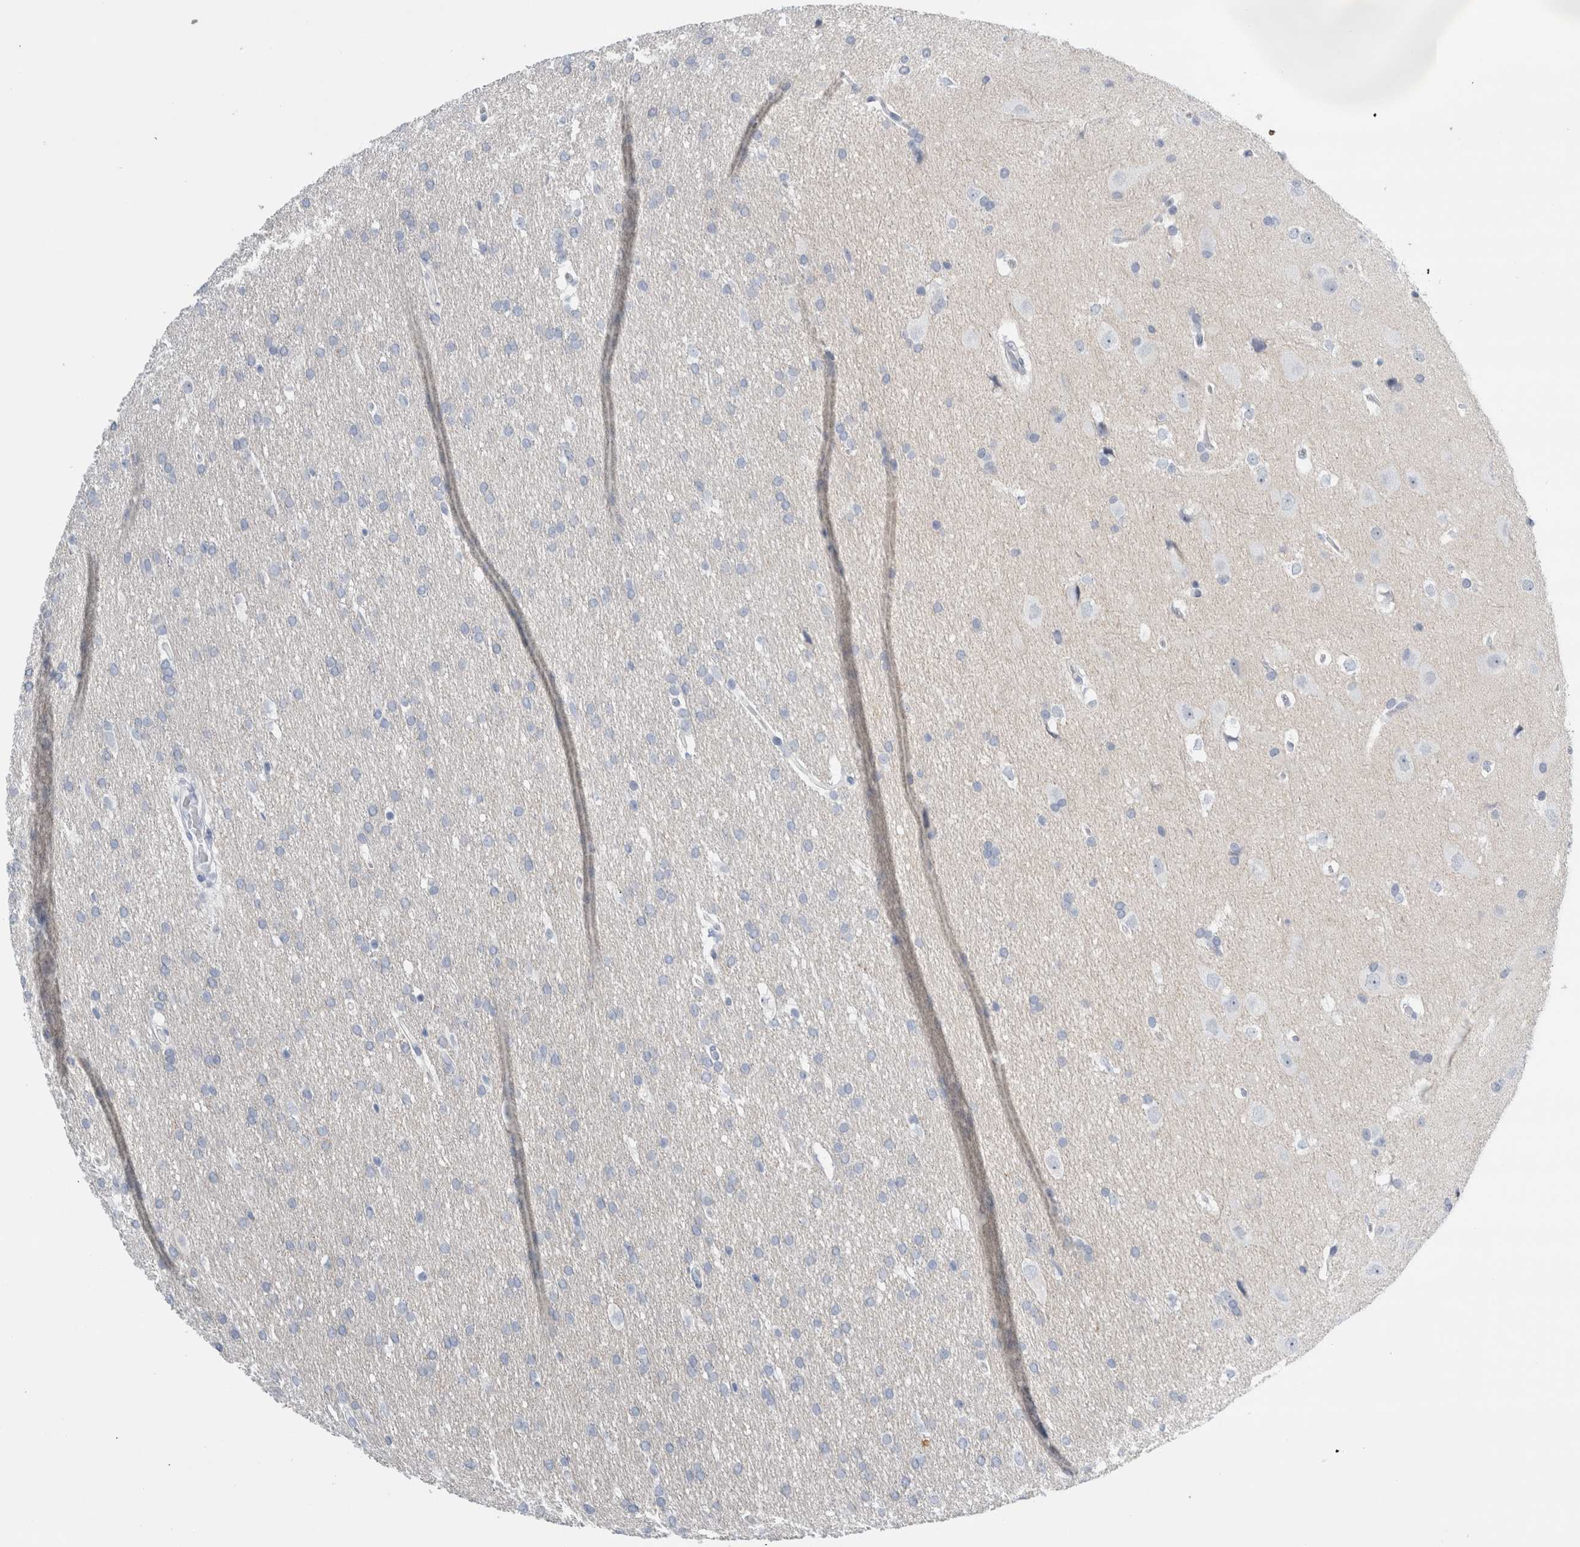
{"staining": {"intensity": "negative", "quantity": "none", "location": "none"}, "tissue": "glioma", "cell_type": "Tumor cells", "image_type": "cancer", "snomed": [{"axis": "morphology", "description": "Glioma, malignant, Low grade"}, {"axis": "topography", "description": "Brain"}], "caption": "Tumor cells show no significant positivity in malignant glioma (low-grade). (DAB IHC with hematoxylin counter stain).", "gene": "RPH3AL", "patient": {"sex": "female", "age": 37}}